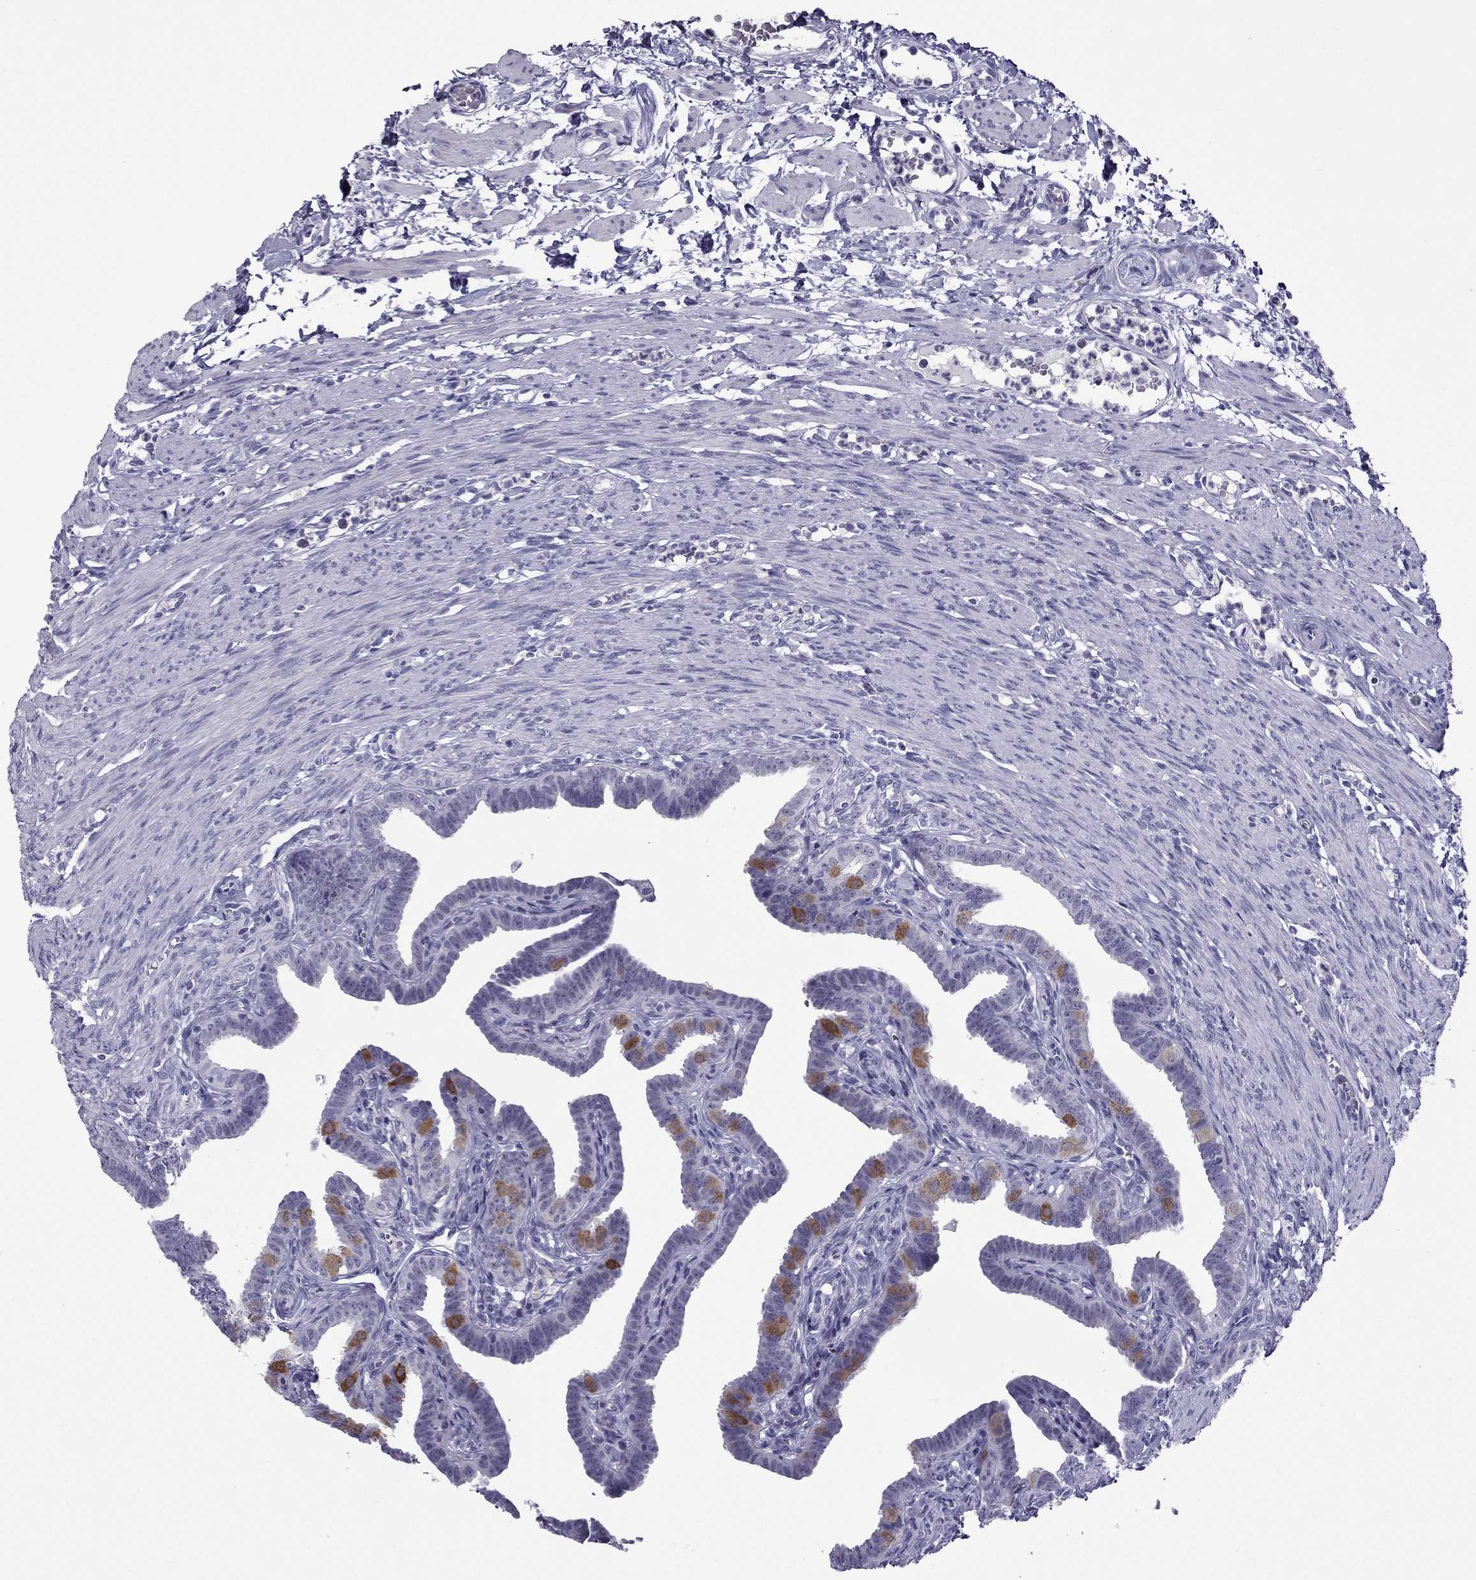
{"staining": {"intensity": "moderate", "quantity": "<25%", "location": "cytoplasmic/membranous"}, "tissue": "fallopian tube", "cell_type": "Glandular cells", "image_type": "normal", "snomed": [{"axis": "morphology", "description": "Normal tissue, NOS"}, {"axis": "topography", "description": "Fallopian tube"}, {"axis": "topography", "description": "Ovary"}], "caption": "DAB (3,3'-diaminobenzidine) immunohistochemical staining of unremarkable fallopian tube demonstrates moderate cytoplasmic/membranous protein positivity in approximately <25% of glandular cells. (DAB IHC with brightfield microscopy, high magnification).", "gene": "MYLK3", "patient": {"sex": "female", "age": 33}}